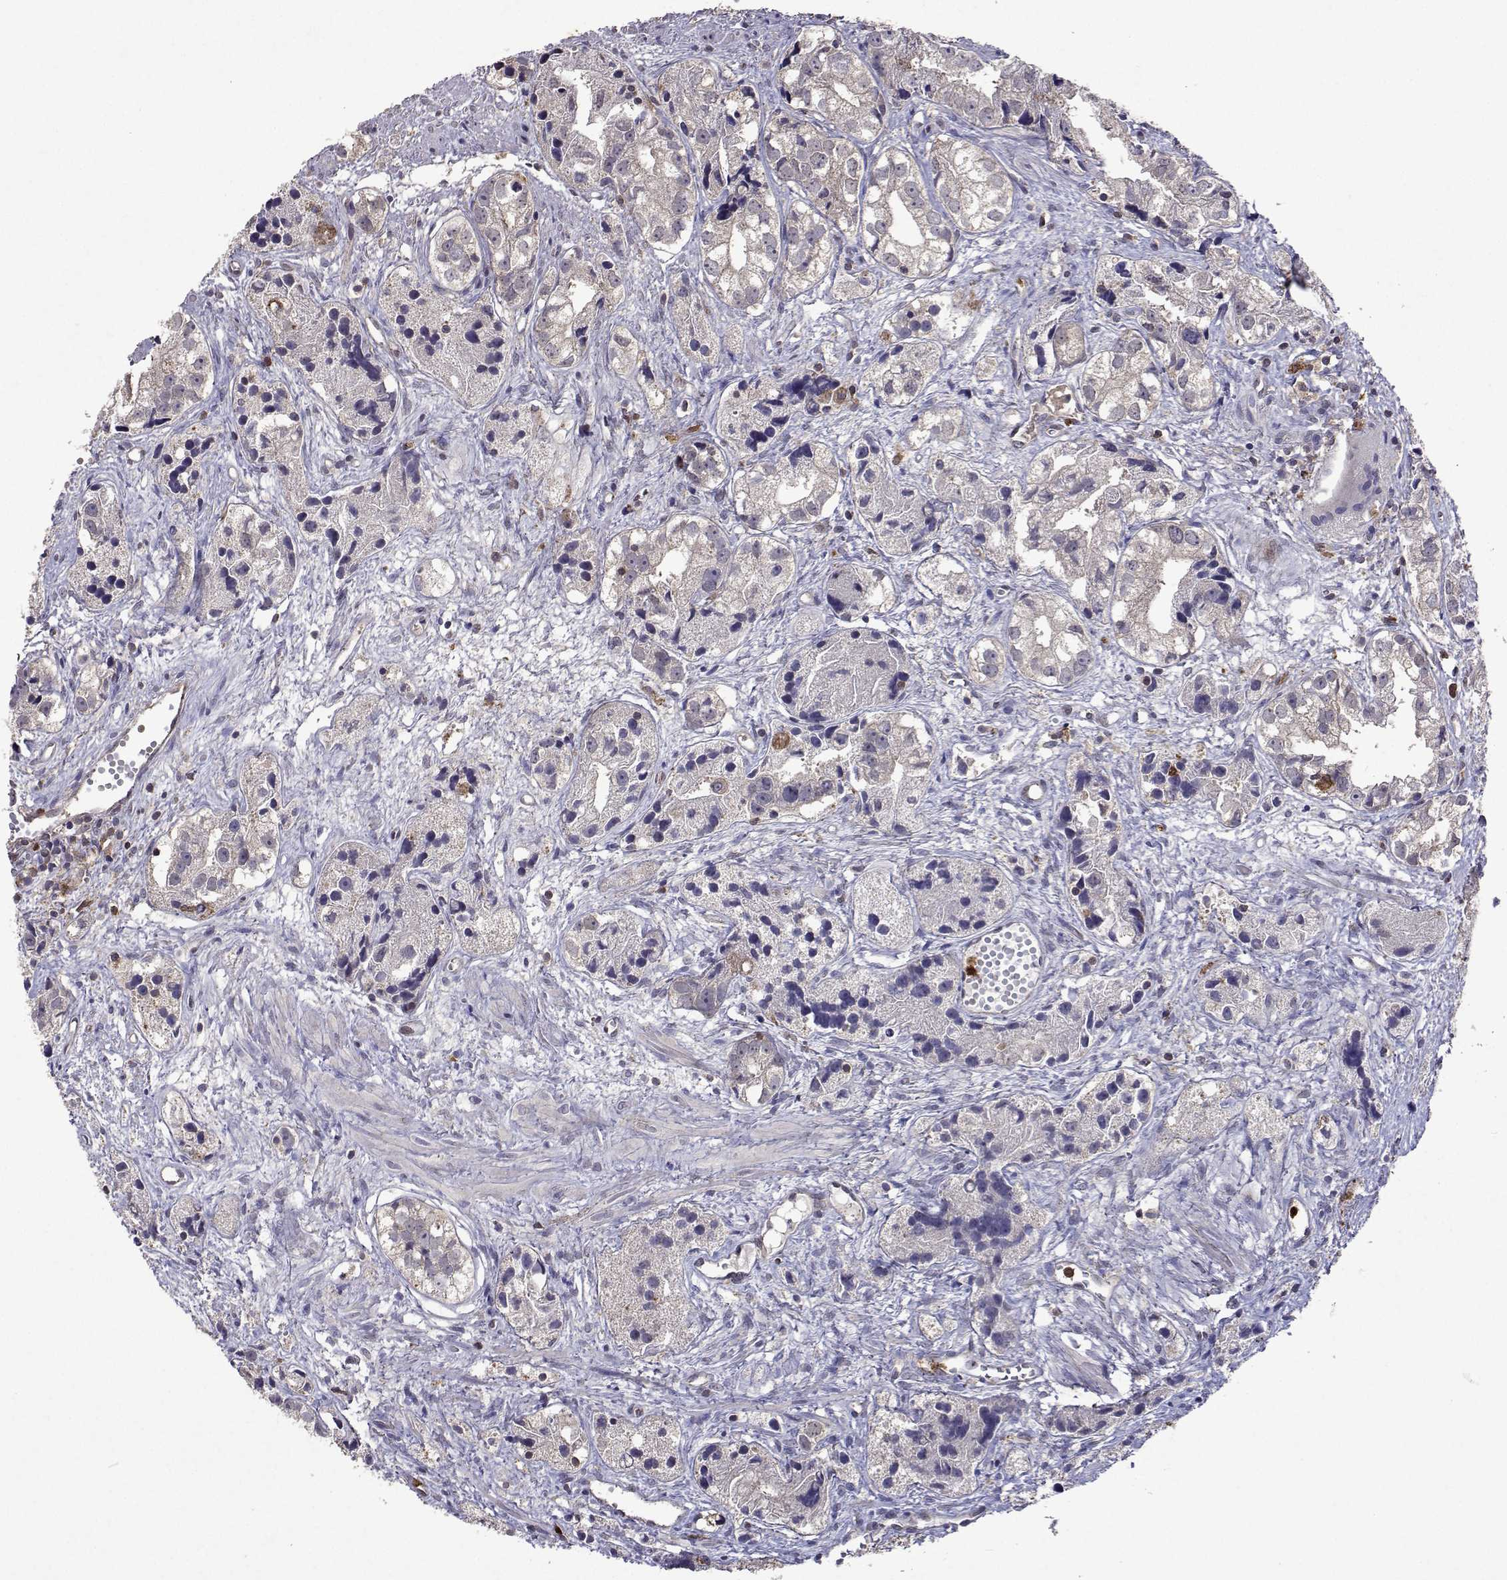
{"staining": {"intensity": "negative", "quantity": "none", "location": "none"}, "tissue": "prostate cancer", "cell_type": "Tumor cells", "image_type": "cancer", "snomed": [{"axis": "morphology", "description": "Adenocarcinoma, High grade"}, {"axis": "topography", "description": "Prostate"}], "caption": "Photomicrograph shows no significant protein positivity in tumor cells of prostate cancer.", "gene": "APAF1", "patient": {"sex": "male", "age": 68}}